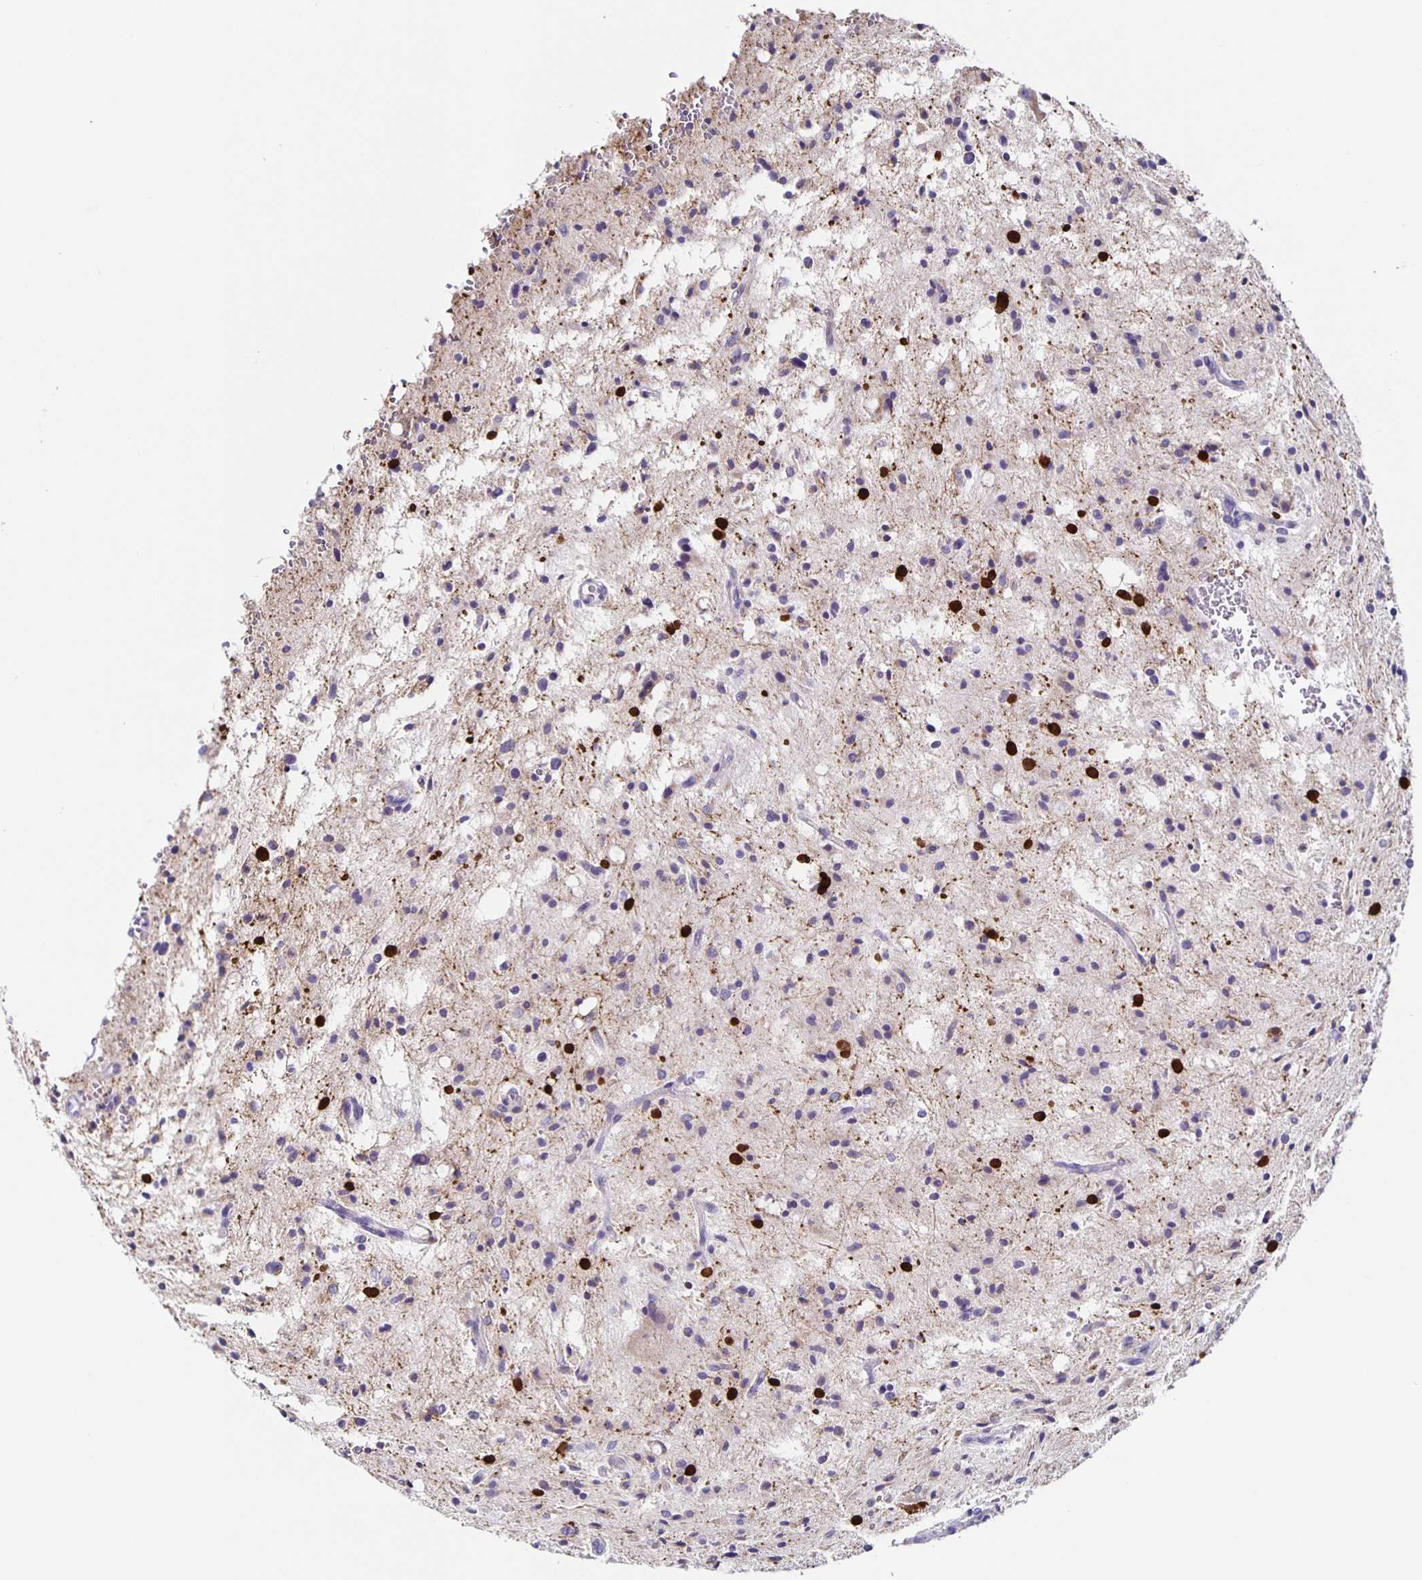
{"staining": {"intensity": "negative", "quantity": "none", "location": "none"}, "tissue": "glioma", "cell_type": "Tumor cells", "image_type": "cancer", "snomed": [{"axis": "morphology", "description": "Glioma, malignant, Low grade"}, {"axis": "topography", "description": "Brain"}], "caption": "A high-resolution histopathology image shows IHC staining of glioma, which reveals no significant positivity in tumor cells. (Brightfield microscopy of DAB (3,3'-diaminobenzidine) IHC at high magnification).", "gene": "TPPP", "patient": {"sex": "female", "age": 58}}